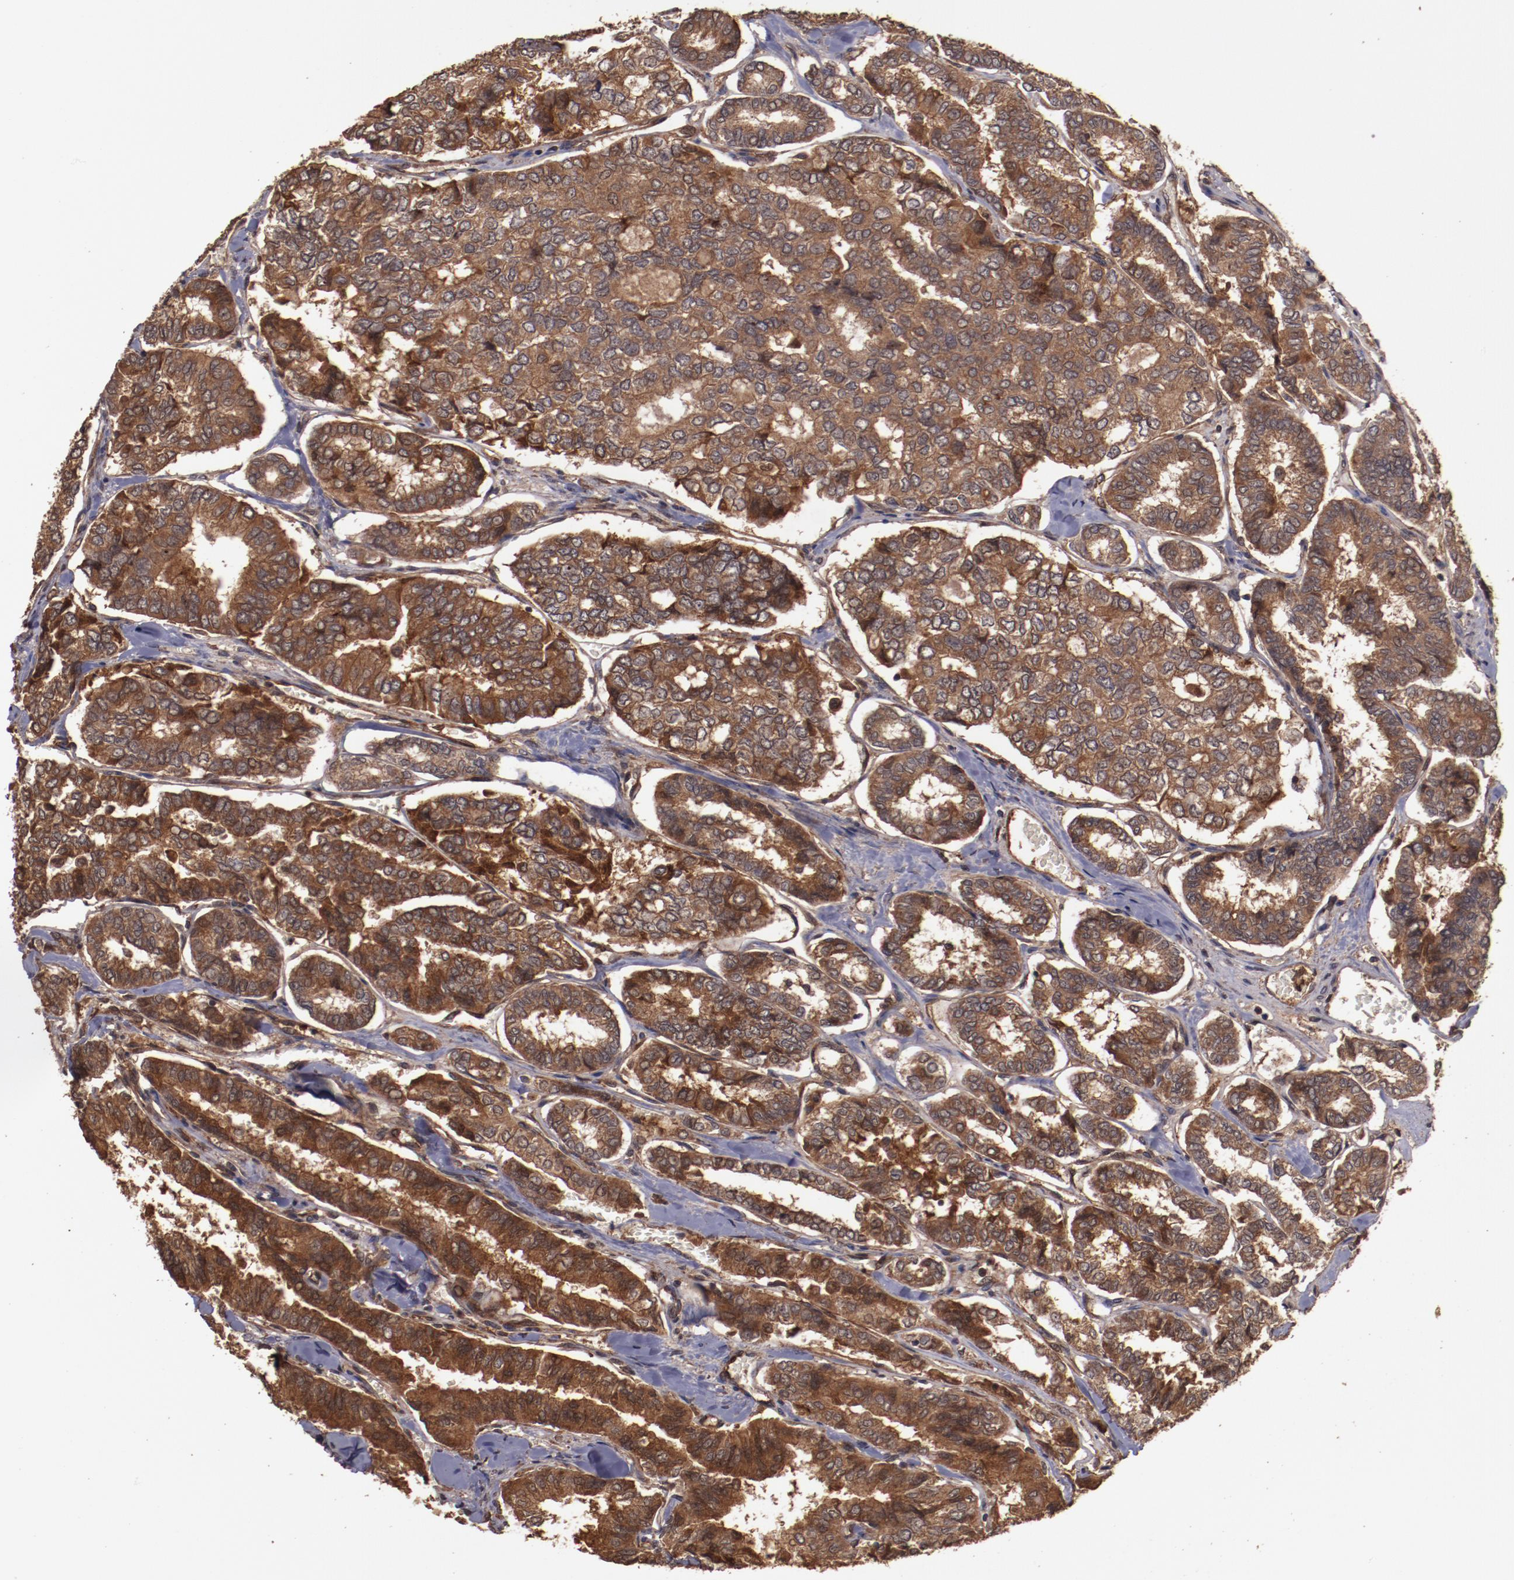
{"staining": {"intensity": "strong", "quantity": ">75%", "location": "cytoplasmic/membranous"}, "tissue": "thyroid cancer", "cell_type": "Tumor cells", "image_type": "cancer", "snomed": [{"axis": "morphology", "description": "Papillary adenocarcinoma, NOS"}, {"axis": "topography", "description": "Thyroid gland"}], "caption": "This micrograph shows thyroid papillary adenocarcinoma stained with immunohistochemistry (IHC) to label a protein in brown. The cytoplasmic/membranous of tumor cells show strong positivity for the protein. Nuclei are counter-stained blue.", "gene": "TXNDC16", "patient": {"sex": "female", "age": 35}}